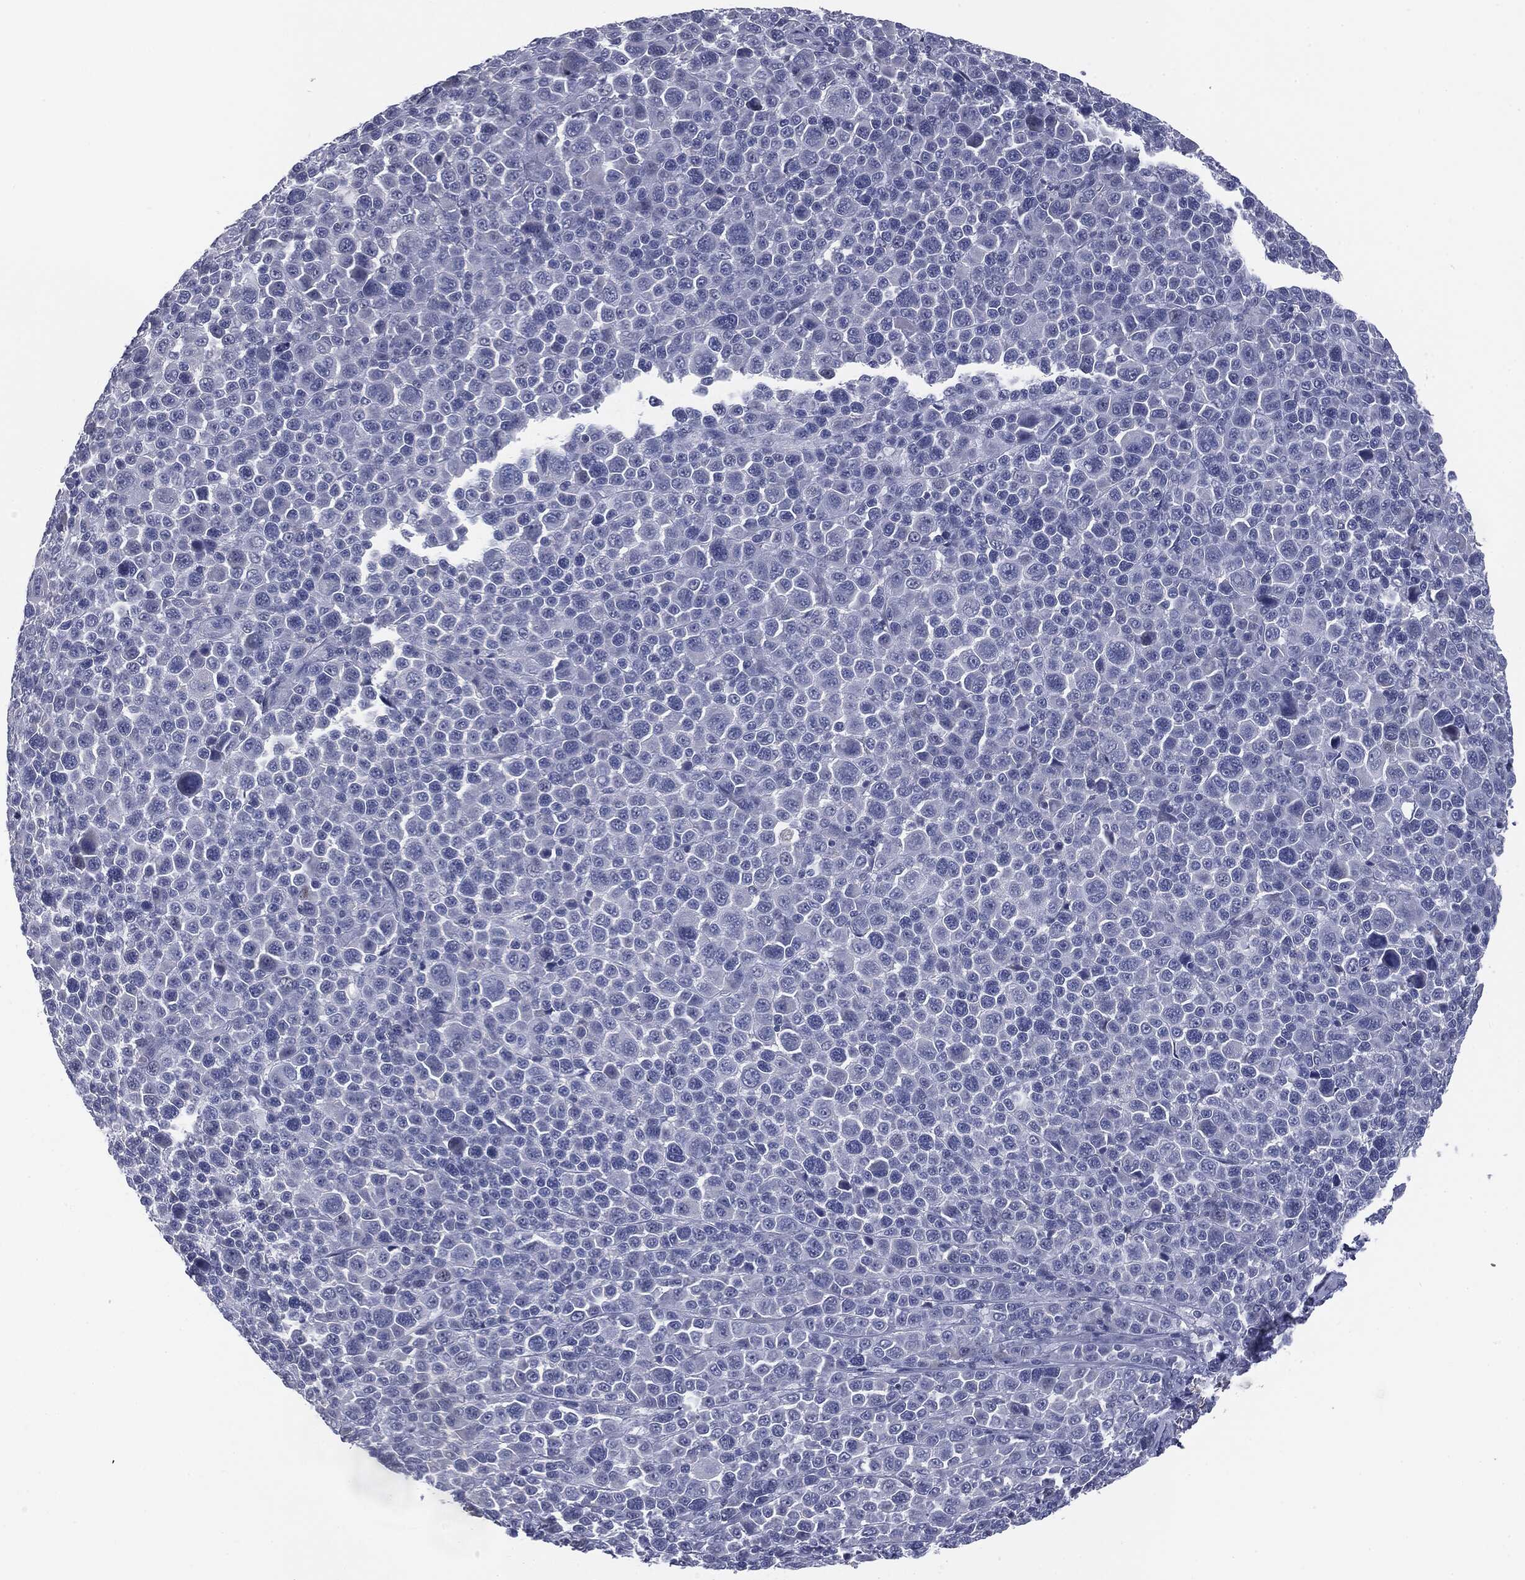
{"staining": {"intensity": "negative", "quantity": "none", "location": "none"}, "tissue": "melanoma", "cell_type": "Tumor cells", "image_type": "cancer", "snomed": [{"axis": "morphology", "description": "Malignant melanoma, NOS"}, {"axis": "topography", "description": "Skin"}], "caption": "This is an immunohistochemistry (IHC) histopathology image of human melanoma. There is no positivity in tumor cells.", "gene": "MUC1", "patient": {"sex": "female", "age": 57}}